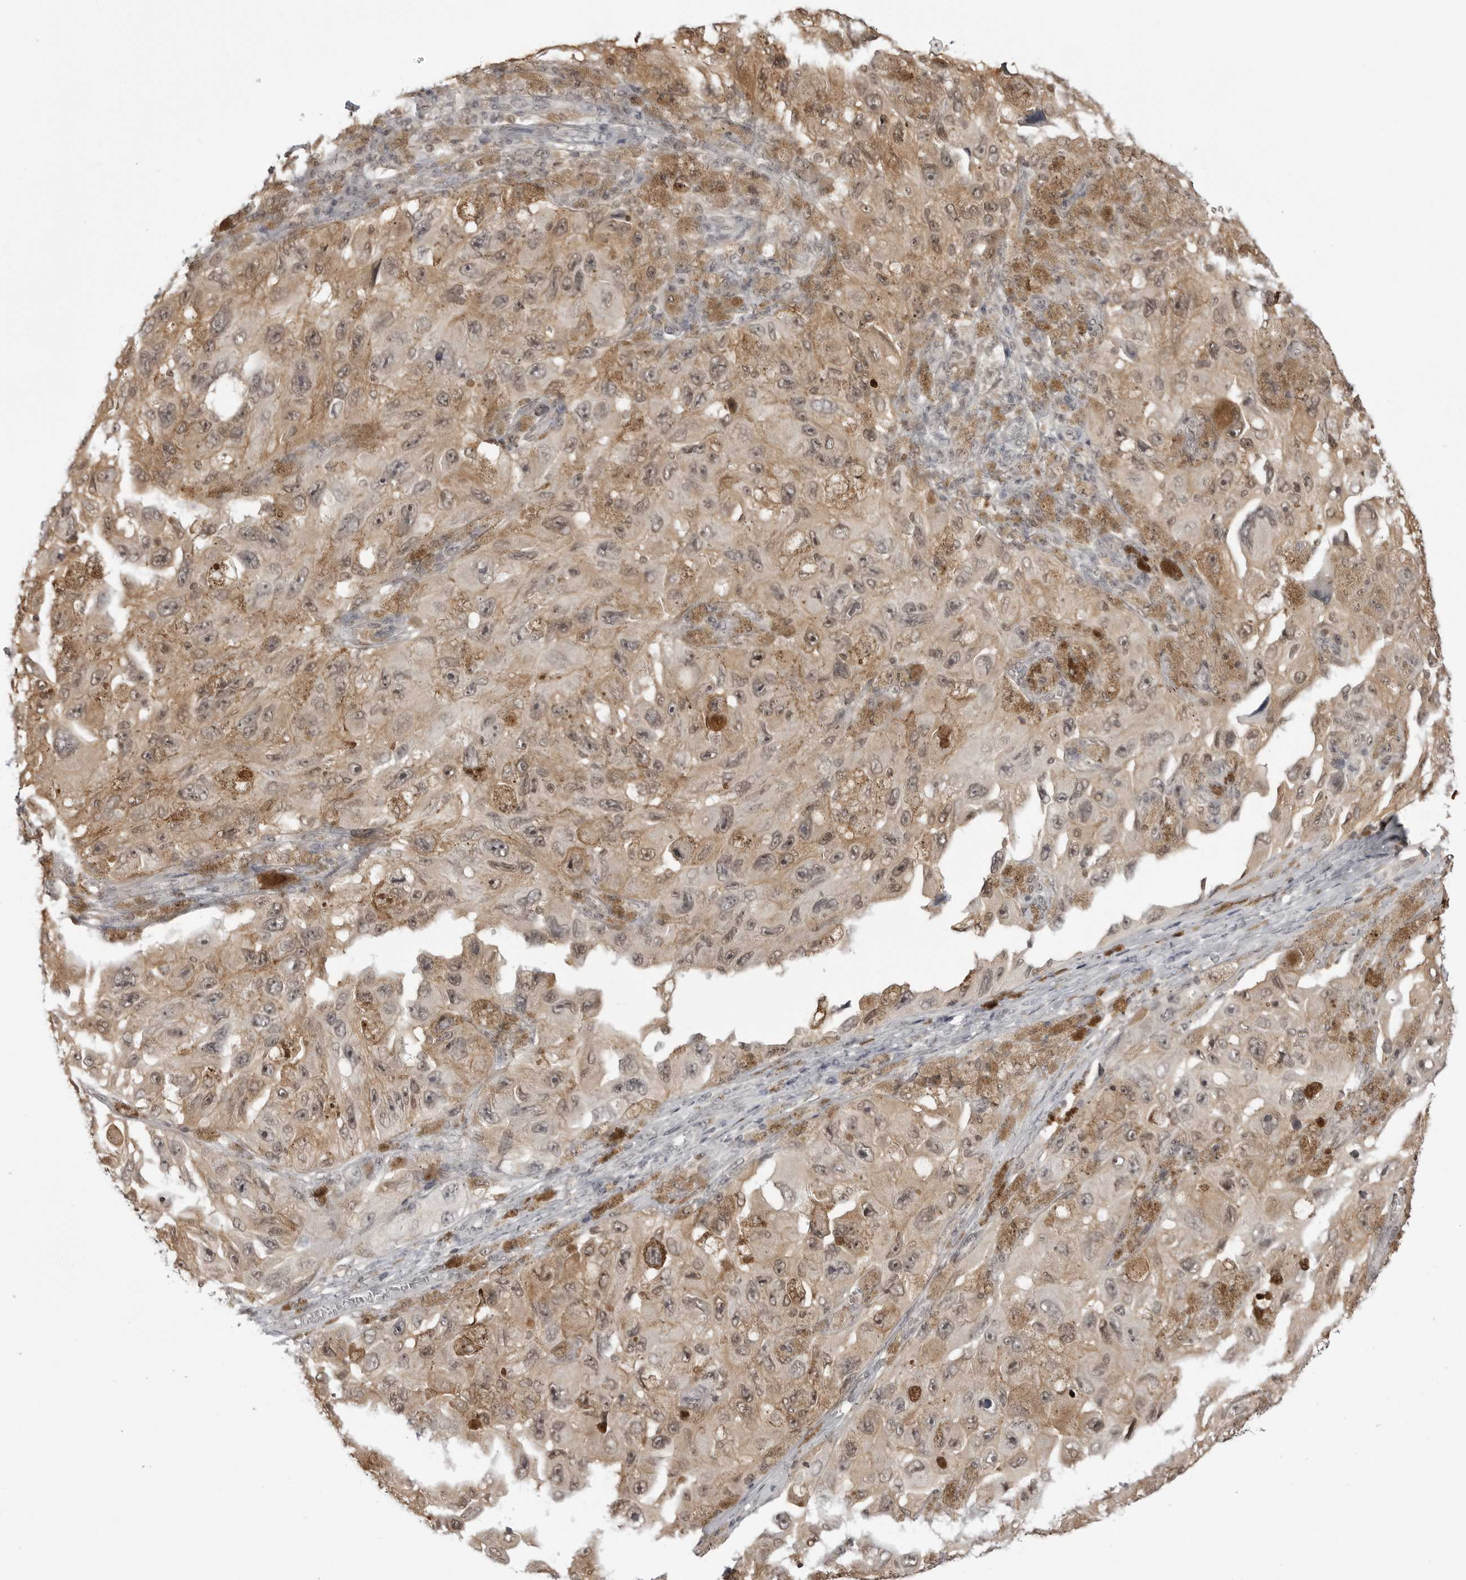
{"staining": {"intensity": "weak", "quantity": ">75%", "location": "cytoplasmic/membranous"}, "tissue": "melanoma", "cell_type": "Tumor cells", "image_type": "cancer", "snomed": [{"axis": "morphology", "description": "Malignant melanoma, NOS"}, {"axis": "topography", "description": "Skin"}], "caption": "About >75% of tumor cells in human melanoma demonstrate weak cytoplasmic/membranous protein positivity as visualized by brown immunohistochemical staining.", "gene": "YWHAG", "patient": {"sex": "female", "age": 73}}